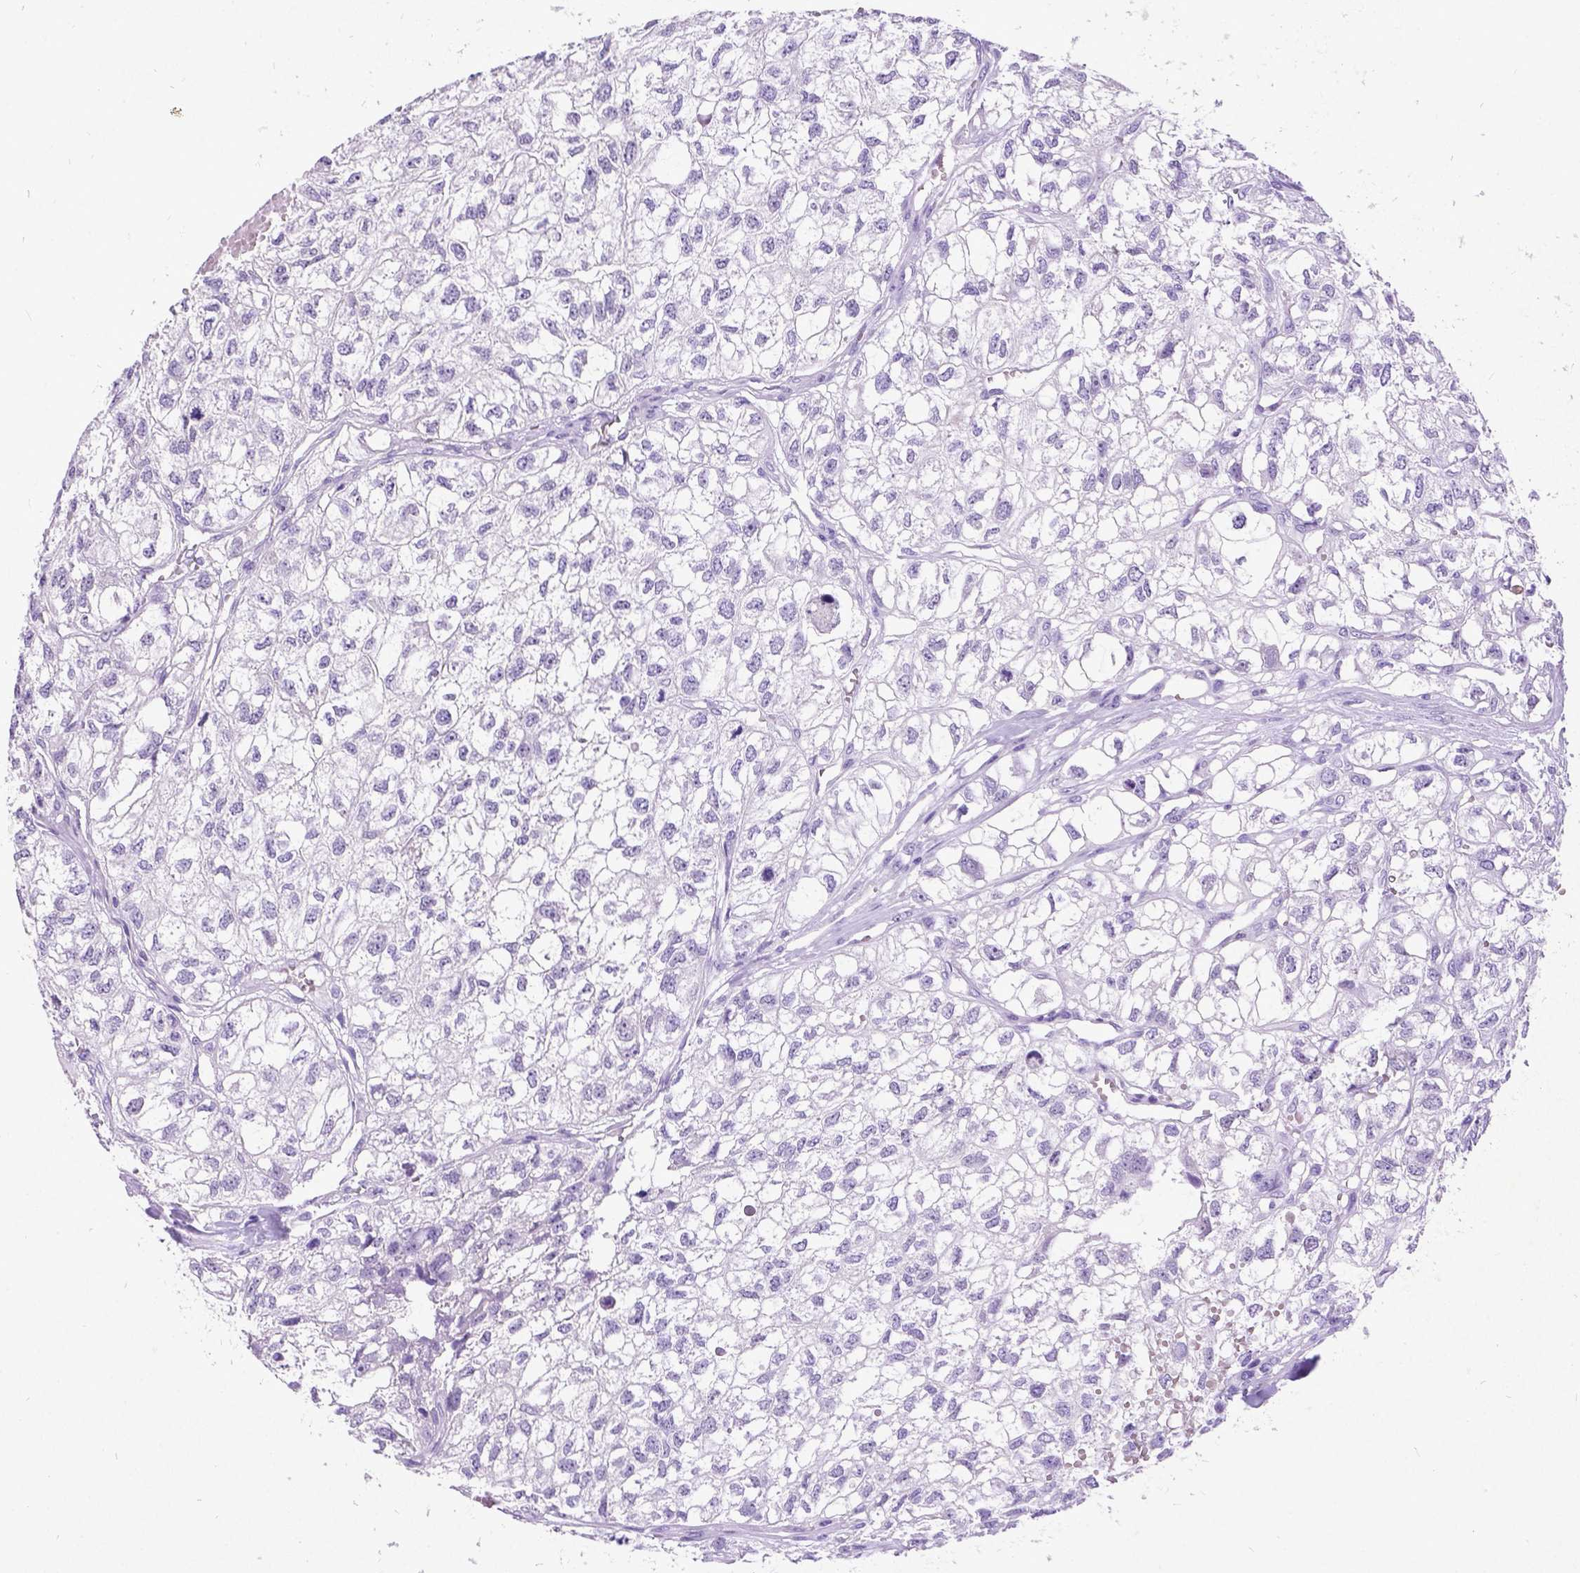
{"staining": {"intensity": "negative", "quantity": "none", "location": "none"}, "tissue": "renal cancer", "cell_type": "Tumor cells", "image_type": "cancer", "snomed": [{"axis": "morphology", "description": "Adenocarcinoma, NOS"}, {"axis": "topography", "description": "Kidney"}], "caption": "Immunohistochemistry (IHC) of adenocarcinoma (renal) shows no staining in tumor cells.", "gene": "NEUROD4", "patient": {"sex": "male", "age": 56}}